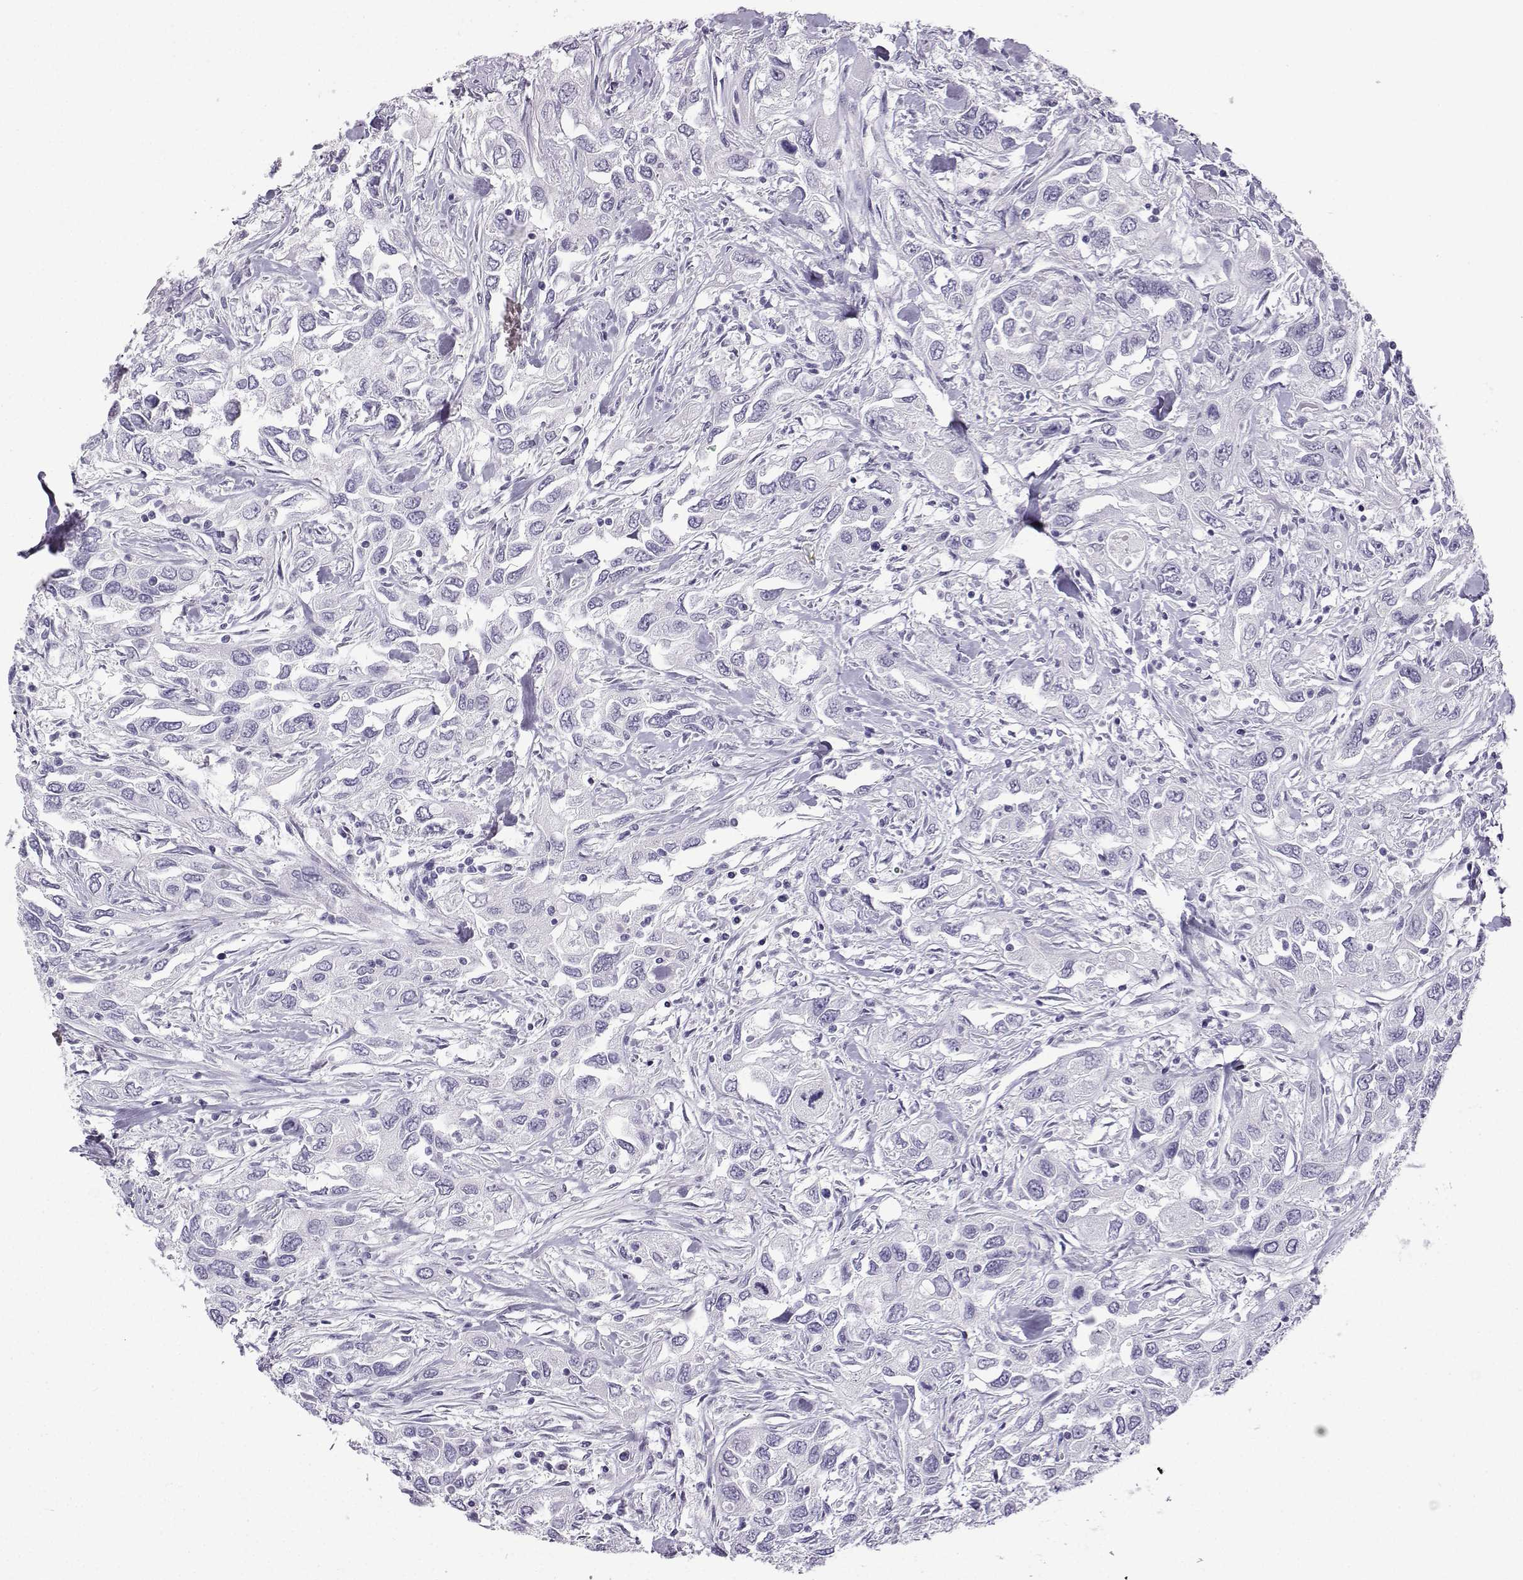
{"staining": {"intensity": "negative", "quantity": "none", "location": "none"}, "tissue": "urothelial cancer", "cell_type": "Tumor cells", "image_type": "cancer", "snomed": [{"axis": "morphology", "description": "Urothelial carcinoma, High grade"}, {"axis": "topography", "description": "Urinary bladder"}], "caption": "DAB immunohistochemical staining of urothelial cancer displays no significant expression in tumor cells.", "gene": "ZBTB8B", "patient": {"sex": "male", "age": 76}}